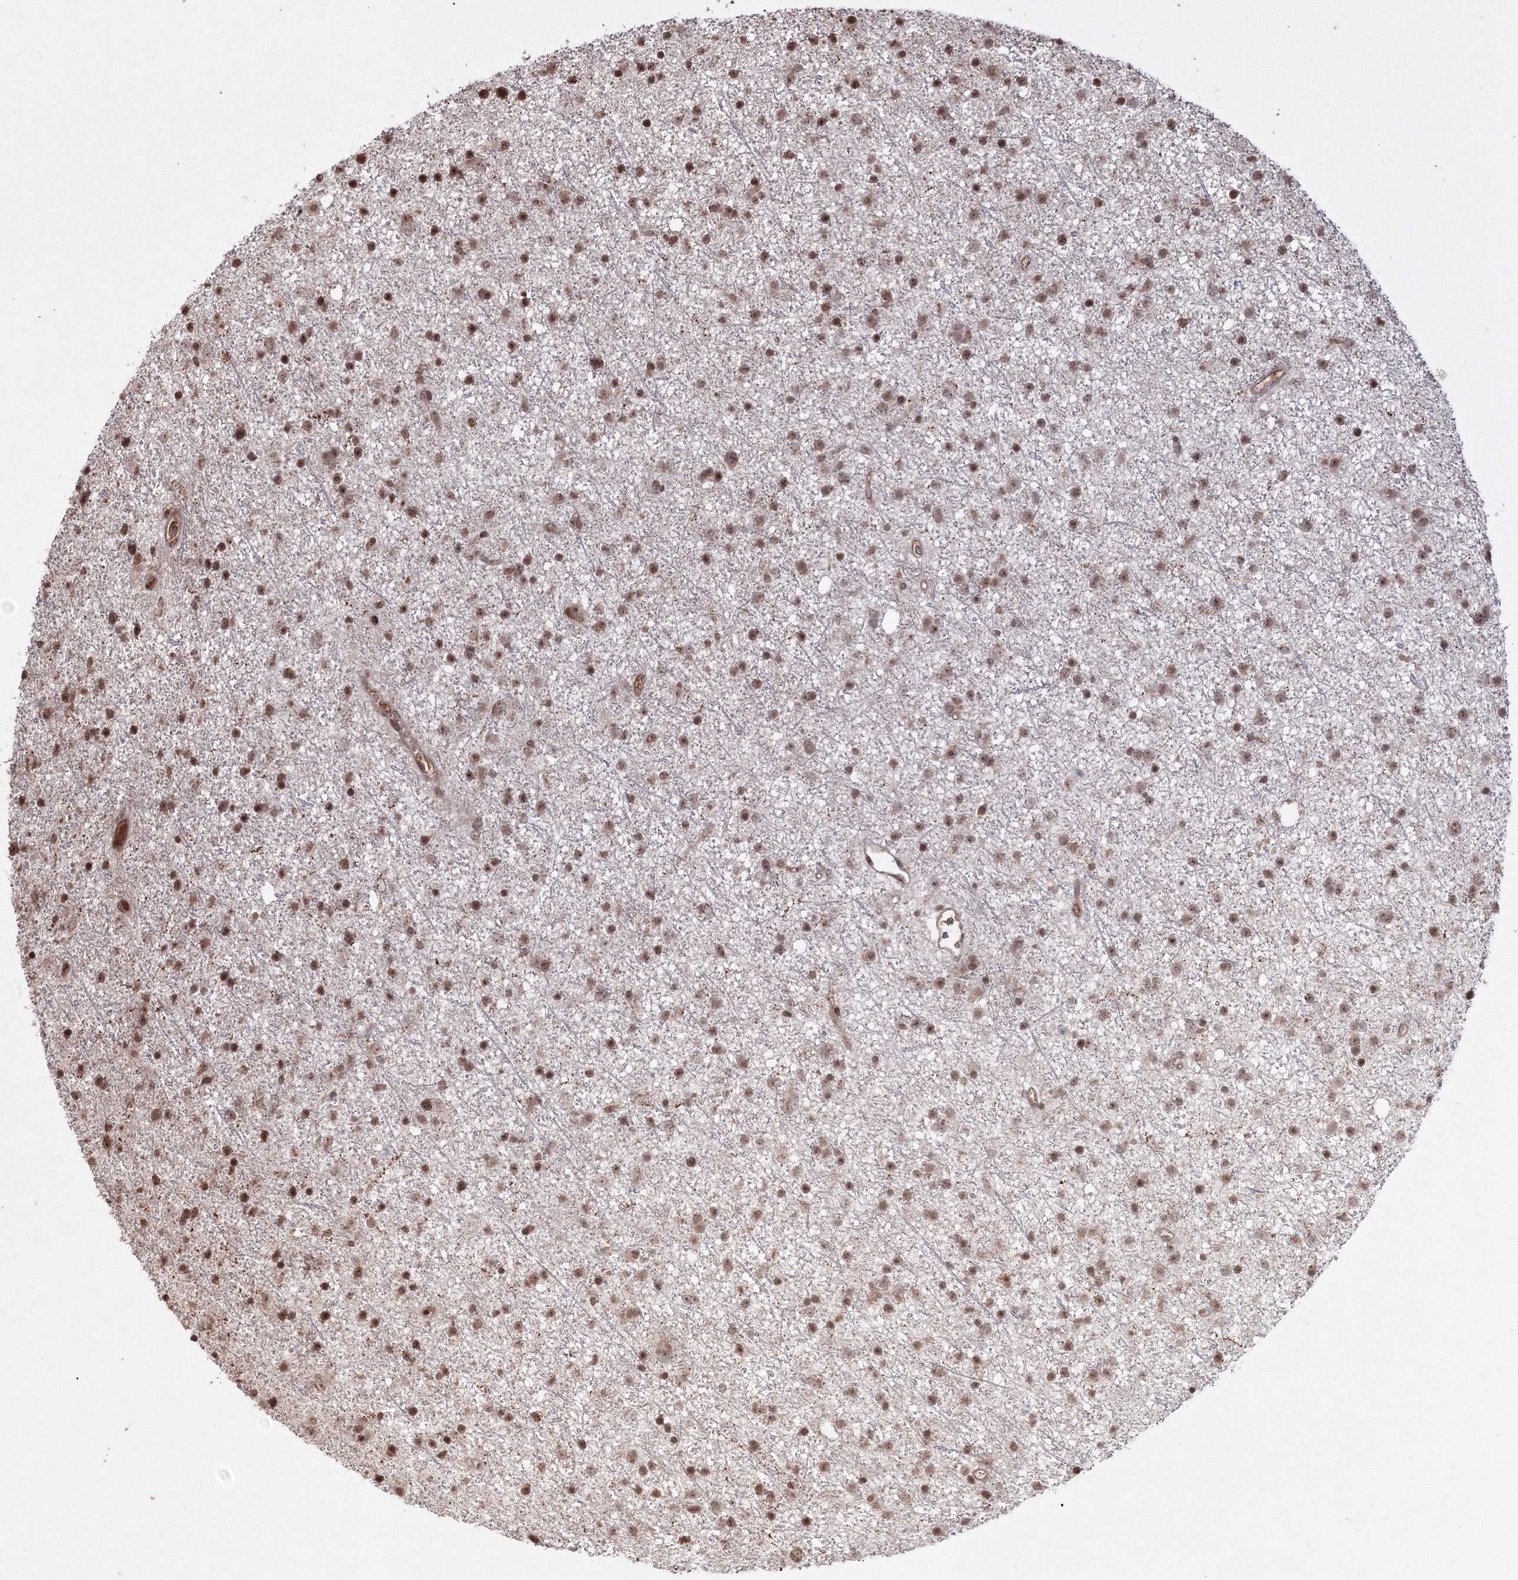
{"staining": {"intensity": "moderate", "quantity": ">75%", "location": "nuclear"}, "tissue": "glioma", "cell_type": "Tumor cells", "image_type": "cancer", "snomed": [{"axis": "morphology", "description": "Glioma, malignant, Low grade"}, {"axis": "topography", "description": "Cerebral cortex"}], "caption": "A brown stain labels moderate nuclear expression of a protein in malignant glioma (low-grade) tumor cells.", "gene": "PEX13", "patient": {"sex": "female", "age": 39}}